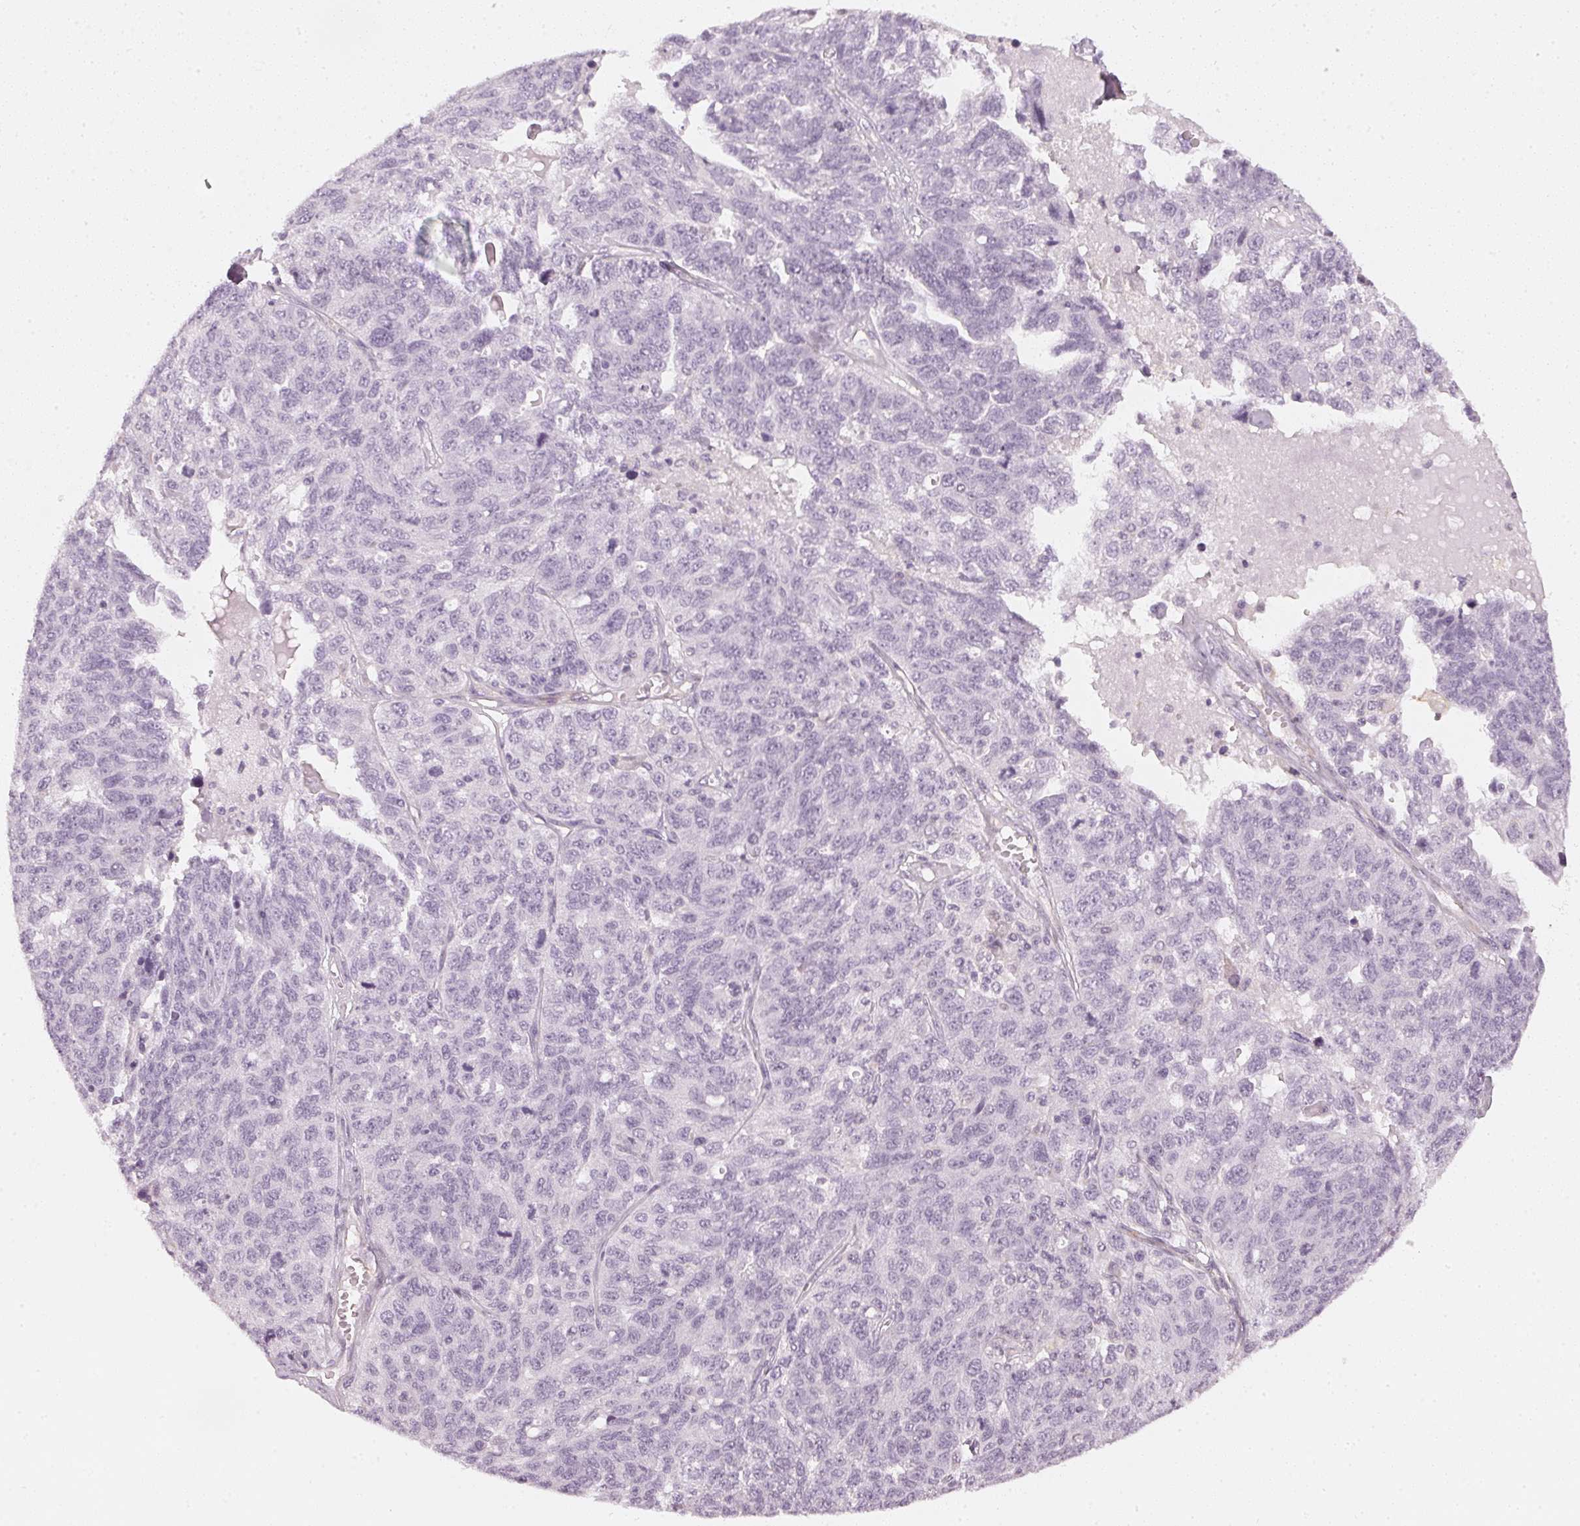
{"staining": {"intensity": "negative", "quantity": "none", "location": "none"}, "tissue": "ovarian cancer", "cell_type": "Tumor cells", "image_type": "cancer", "snomed": [{"axis": "morphology", "description": "Cystadenocarcinoma, serous, NOS"}, {"axis": "topography", "description": "Ovary"}], "caption": "Ovarian serous cystadenocarcinoma was stained to show a protein in brown. There is no significant expression in tumor cells.", "gene": "APLP1", "patient": {"sex": "female", "age": 71}}